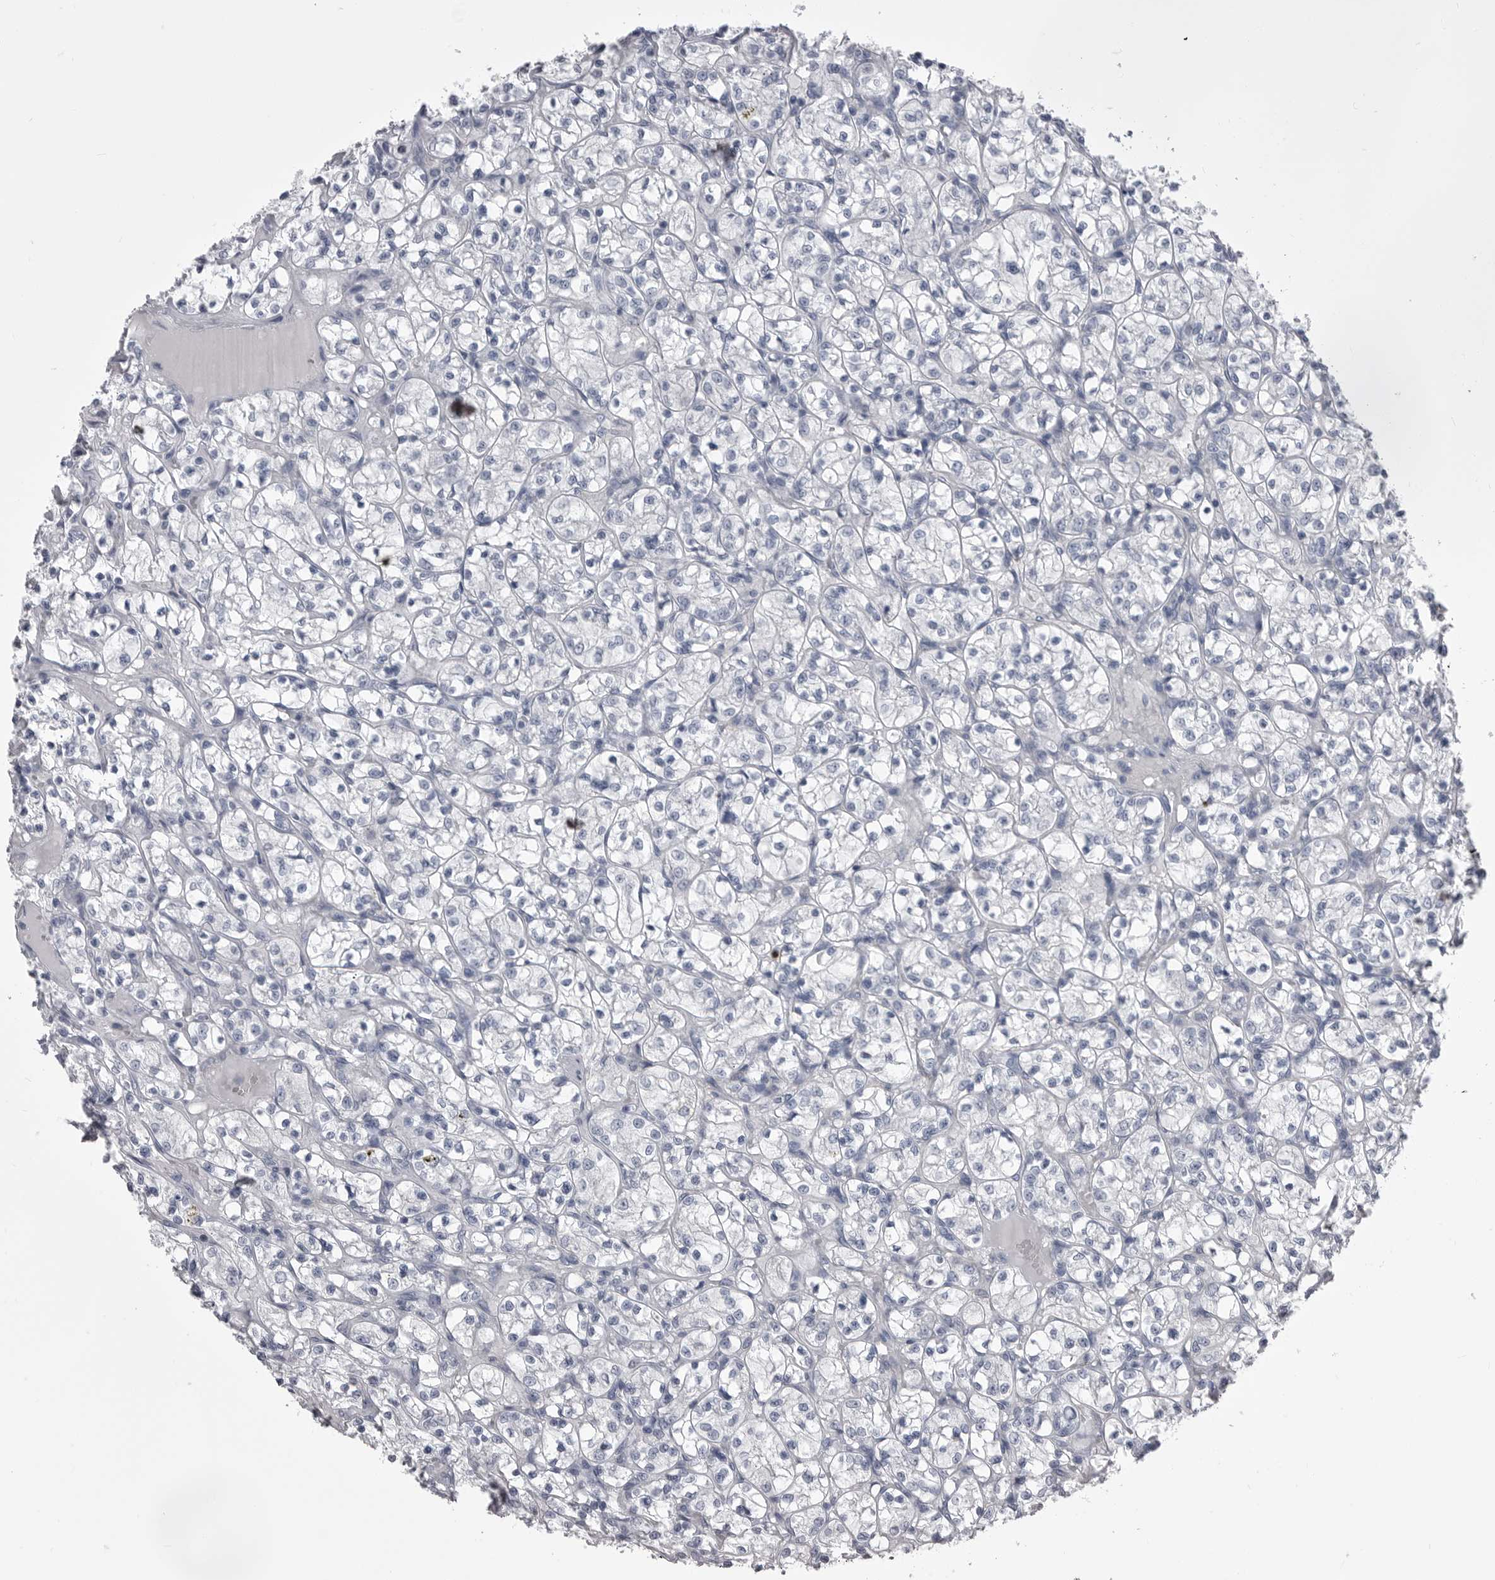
{"staining": {"intensity": "negative", "quantity": "none", "location": "none"}, "tissue": "renal cancer", "cell_type": "Tumor cells", "image_type": "cancer", "snomed": [{"axis": "morphology", "description": "Adenocarcinoma, NOS"}, {"axis": "topography", "description": "Kidney"}], "caption": "Human adenocarcinoma (renal) stained for a protein using immunohistochemistry shows no expression in tumor cells.", "gene": "ANK2", "patient": {"sex": "female", "age": 69}}